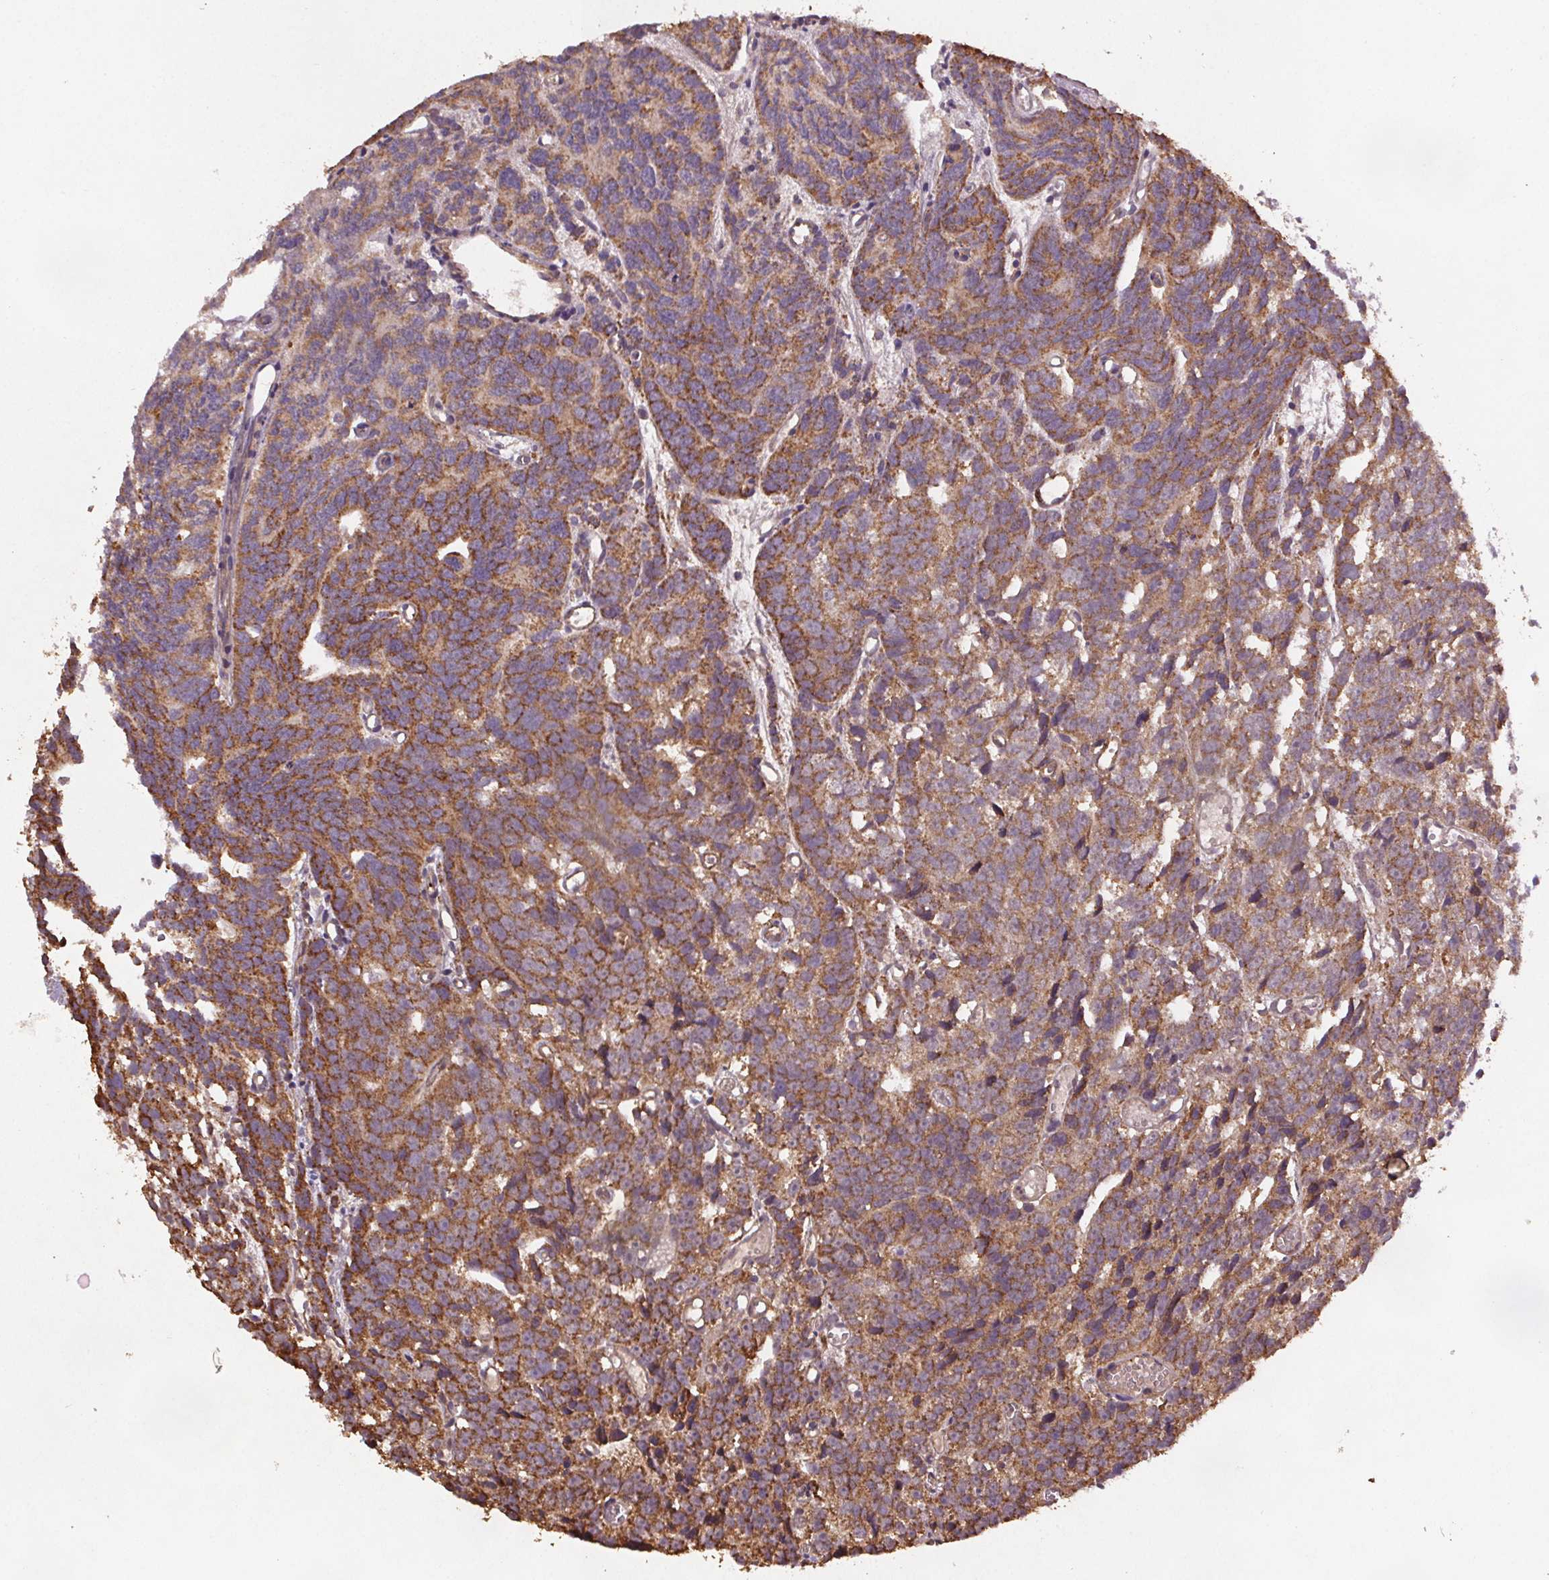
{"staining": {"intensity": "moderate", "quantity": ">75%", "location": "cytoplasmic/membranous"}, "tissue": "prostate cancer", "cell_type": "Tumor cells", "image_type": "cancer", "snomed": [{"axis": "morphology", "description": "Adenocarcinoma, High grade"}, {"axis": "topography", "description": "Prostate"}], "caption": "The histopathology image exhibits immunohistochemical staining of prostate cancer (adenocarcinoma (high-grade)). There is moderate cytoplasmic/membranous positivity is identified in about >75% of tumor cells.", "gene": "SEC14L2", "patient": {"sex": "male", "age": 77}}